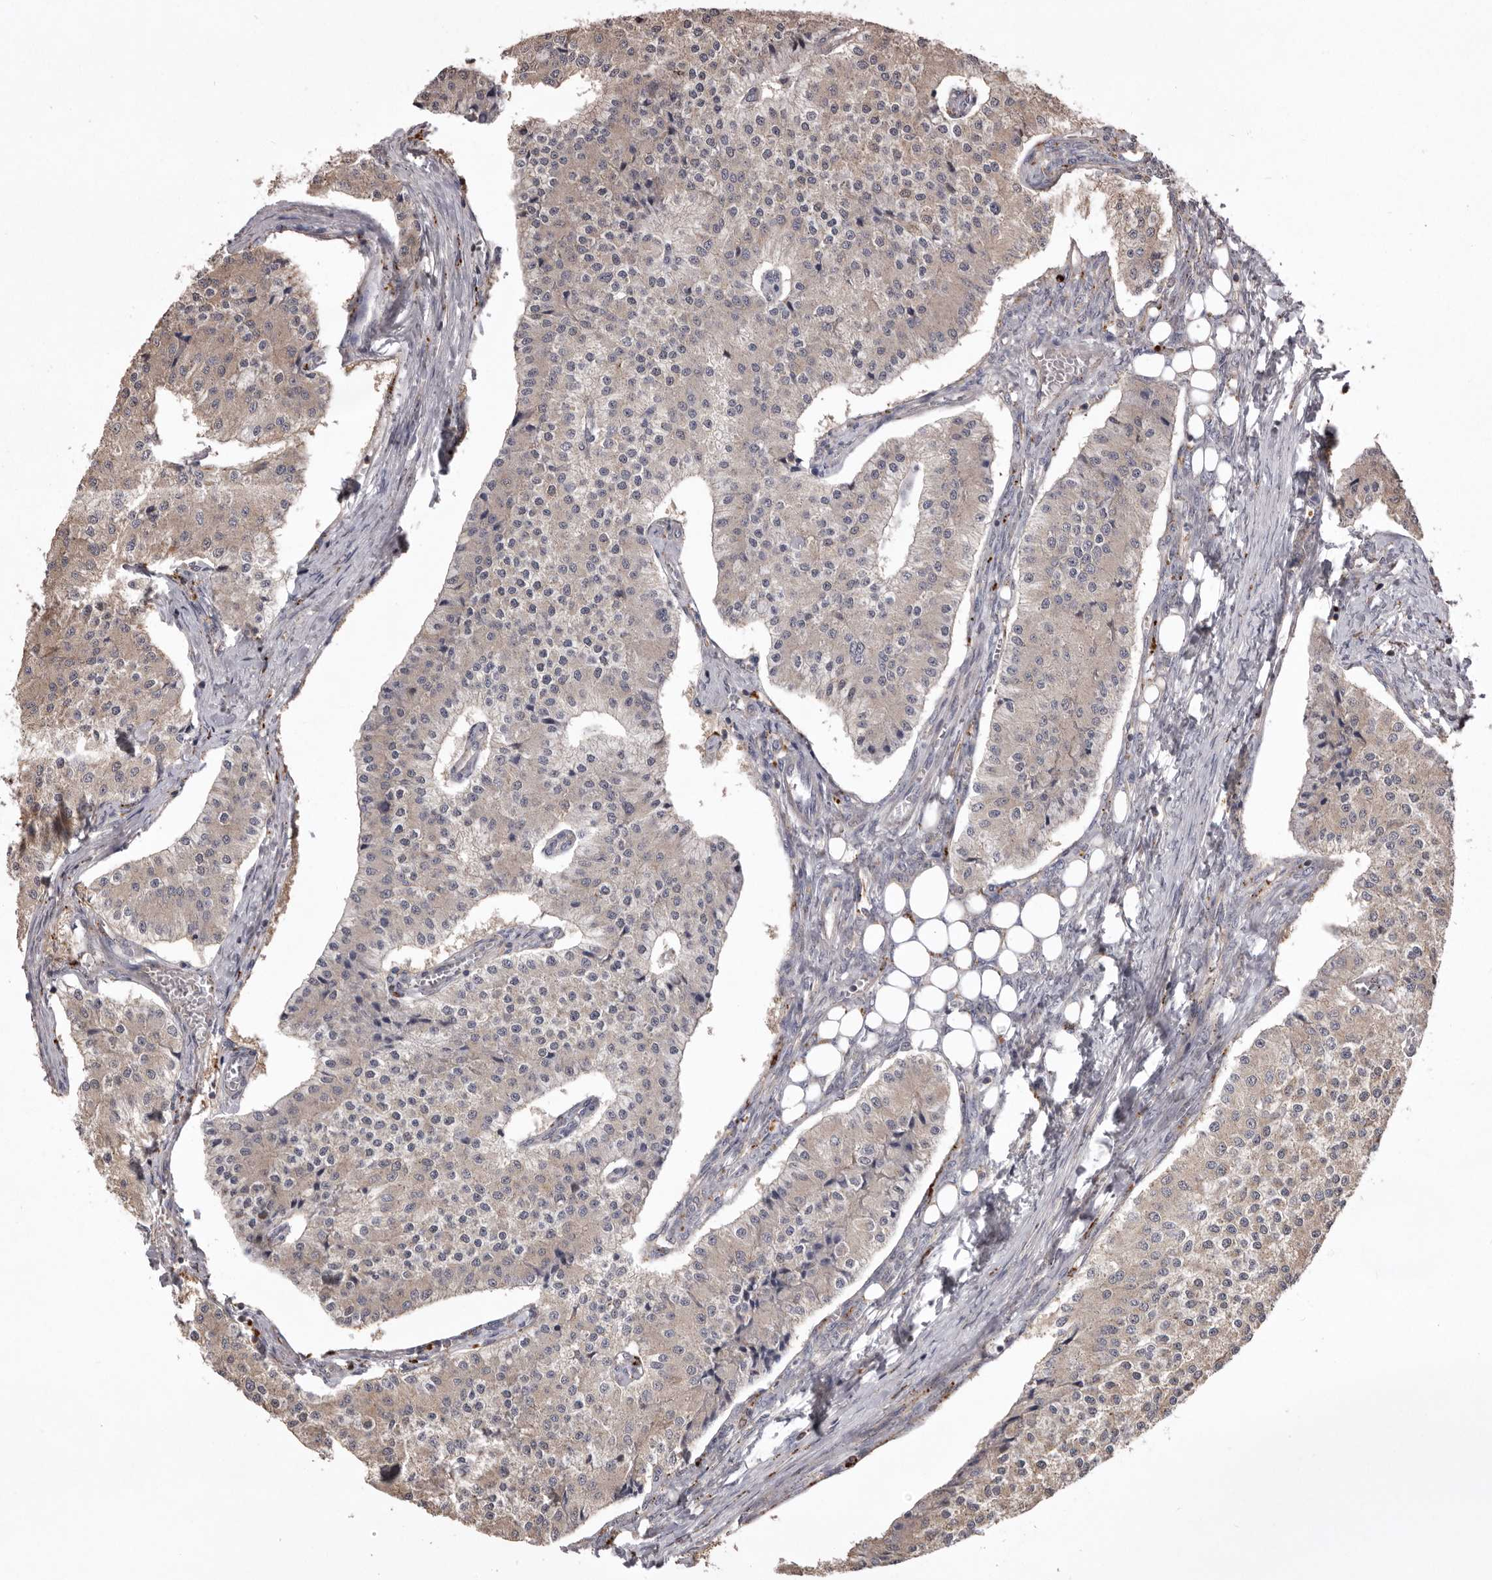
{"staining": {"intensity": "weak", "quantity": "25%-75%", "location": "cytoplasmic/membranous"}, "tissue": "carcinoid", "cell_type": "Tumor cells", "image_type": "cancer", "snomed": [{"axis": "morphology", "description": "Carcinoid, malignant, NOS"}, {"axis": "topography", "description": "Colon"}], "caption": "This is a histology image of immunohistochemistry (IHC) staining of carcinoid (malignant), which shows weak positivity in the cytoplasmic/membranous of tumor cells.", "gene": "WDR47", "patient": {"sex": "female", "age": 52}}